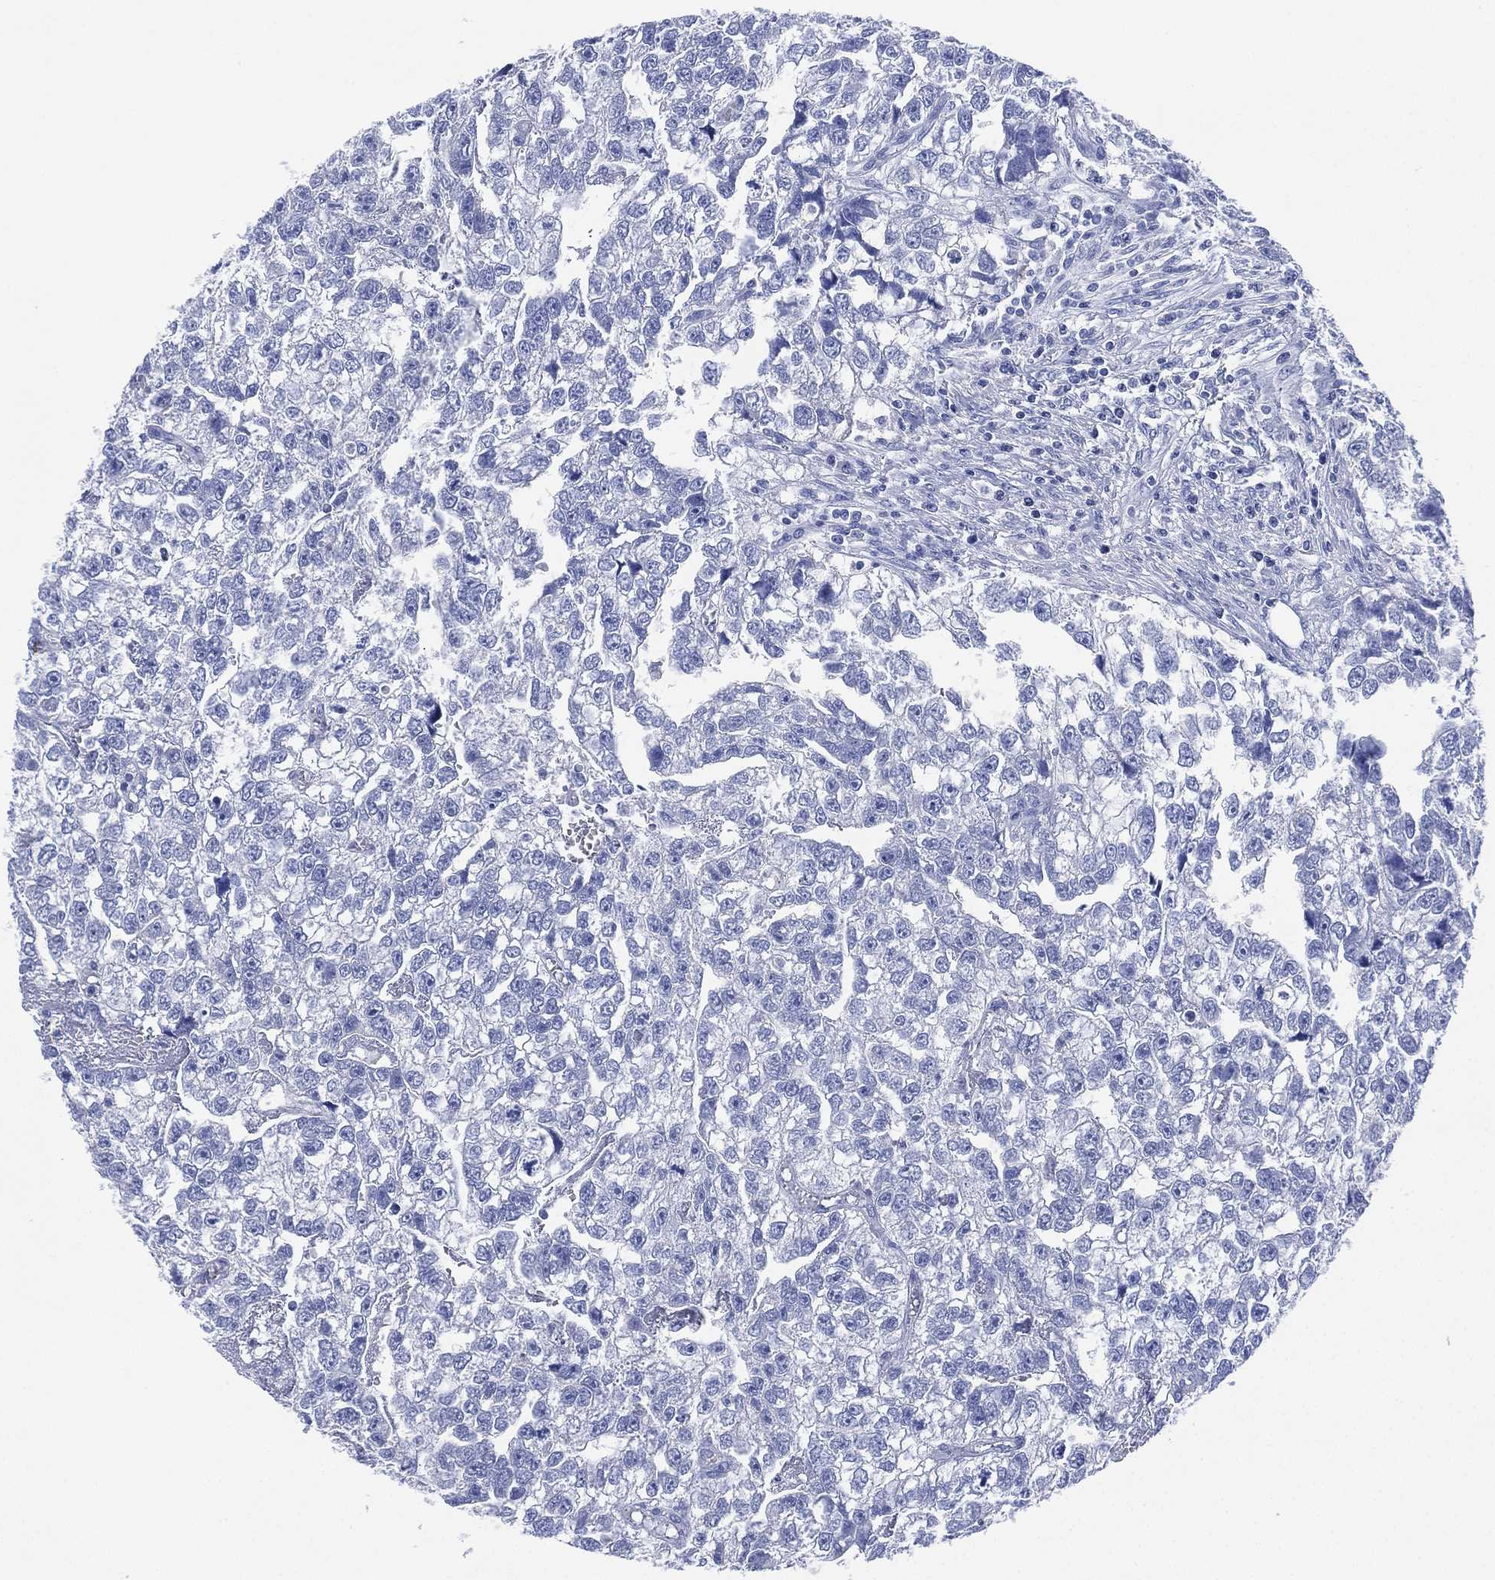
{"staining": {"intensity": "negative", "quantity": "none", "location": "none"}, "tissue": "testis cancer", "cell_type": "Tumor cells", "image_type": "cancer", "snomed": [{"axis": "morphology", "description": "Carcinoma, Embryonal, NOS"}, {"axis": "morphology", "description": "Teratoma, malignant, NOS"}, {"axis": "topography", "description": "Testis"}], "caption": "Tumor cells are negative for protein expression in human teratoma (malignant) (testis).", "gene": "SLC9C2", "patient": {"sex": "male", "age": 44}}